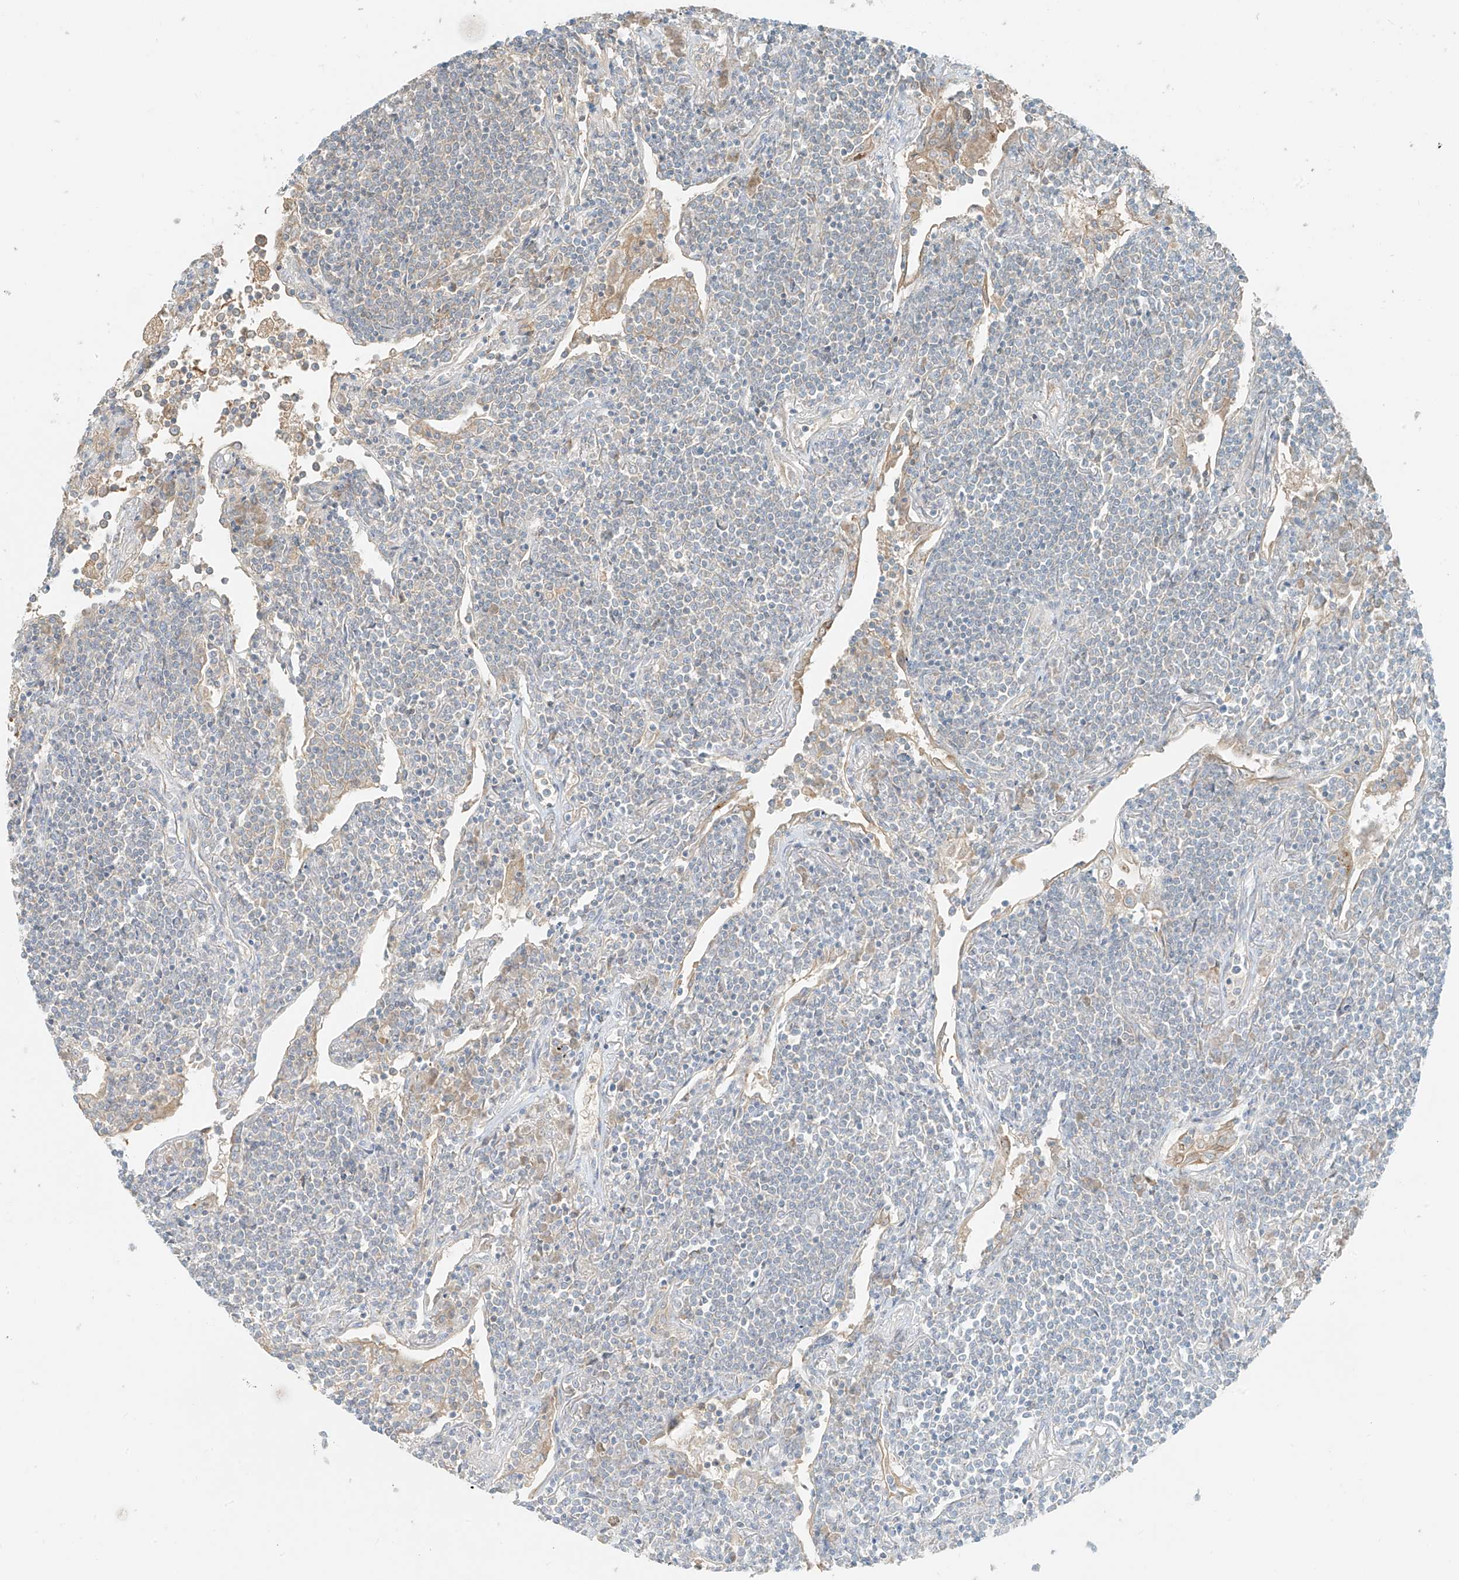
{"staining": {"intensity": "weak", "quantity": "<25%", "location": "cytoplasmic/membranous"}, "tissue": "lymphoma", "cell_type": "Tumor cells", "image_type": "cancer", "snomed": [{"axis": "morphology", "description": "Malignant lymphoma, non-Hodgkin's type, Low grade"}, {"axis": "topography", "description": "Lung"}], "caption": "Protein analysis of lymphoma shows no significant expression in tumor cells.", "gene": "FSTL1", "patient": {"sex": "female", "age": 71}}